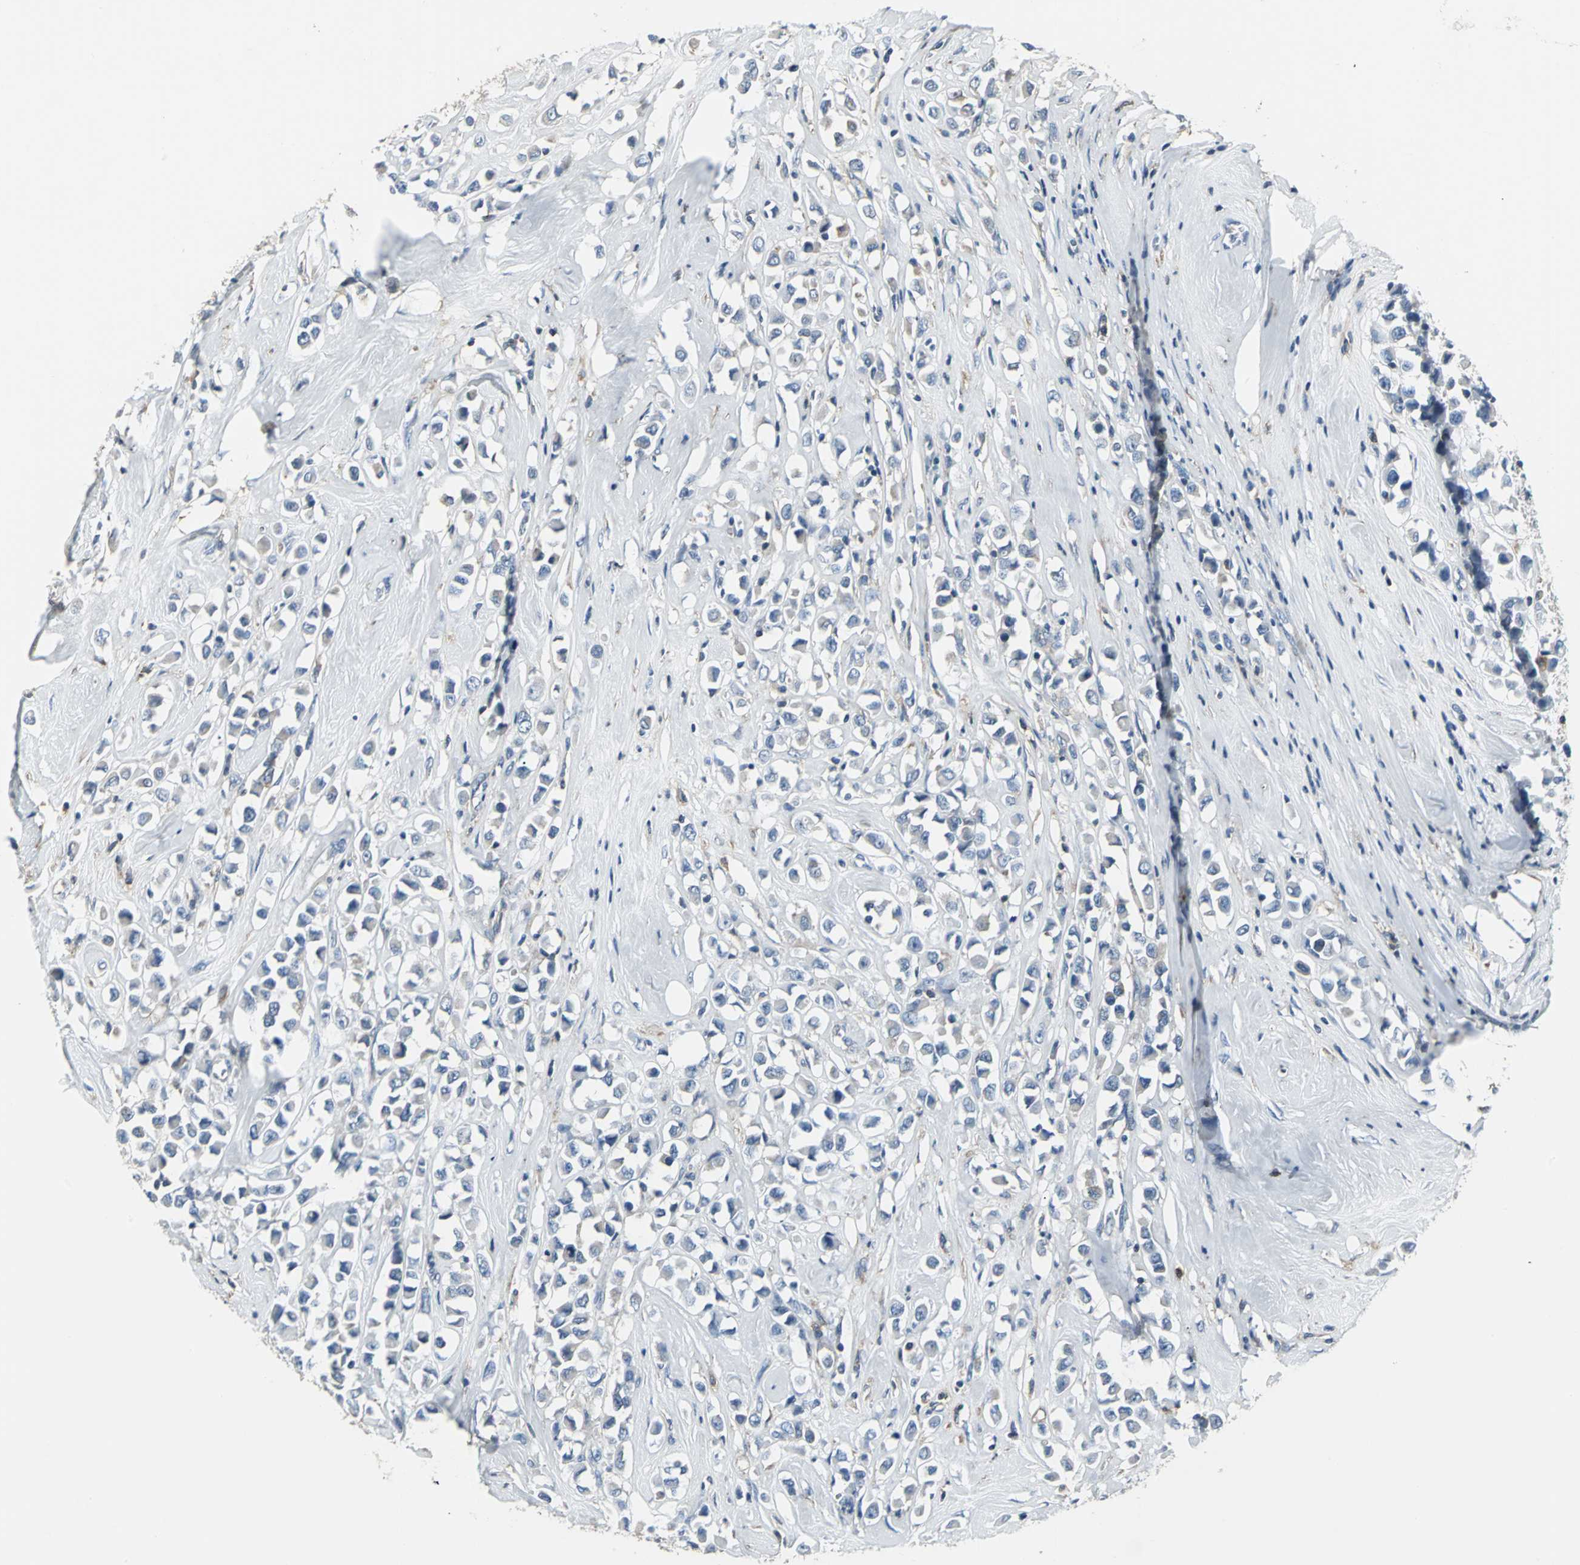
{"staining": {"intensity": "weak", "quantity": "25%-75%", "location": "cytoplasmic/membranous"}, "tissue": "breast cancer", "cell_type": "Tumor cells", "image_type": "cancer", "snomed": [{"axis": "morphology", "description": "Duct carcinoma"}, {"axis": "topography", "description": "Breast"}], "caption": "Human infiltrating ductal carcinoma (breast) stained with a brown dye reveals weak cytoplasmic/membranous positive positivity in approximately 25%-75% of tumor cells.", "gene": "IQGAP2", "patient": {"sex": "female", "age": 61}}